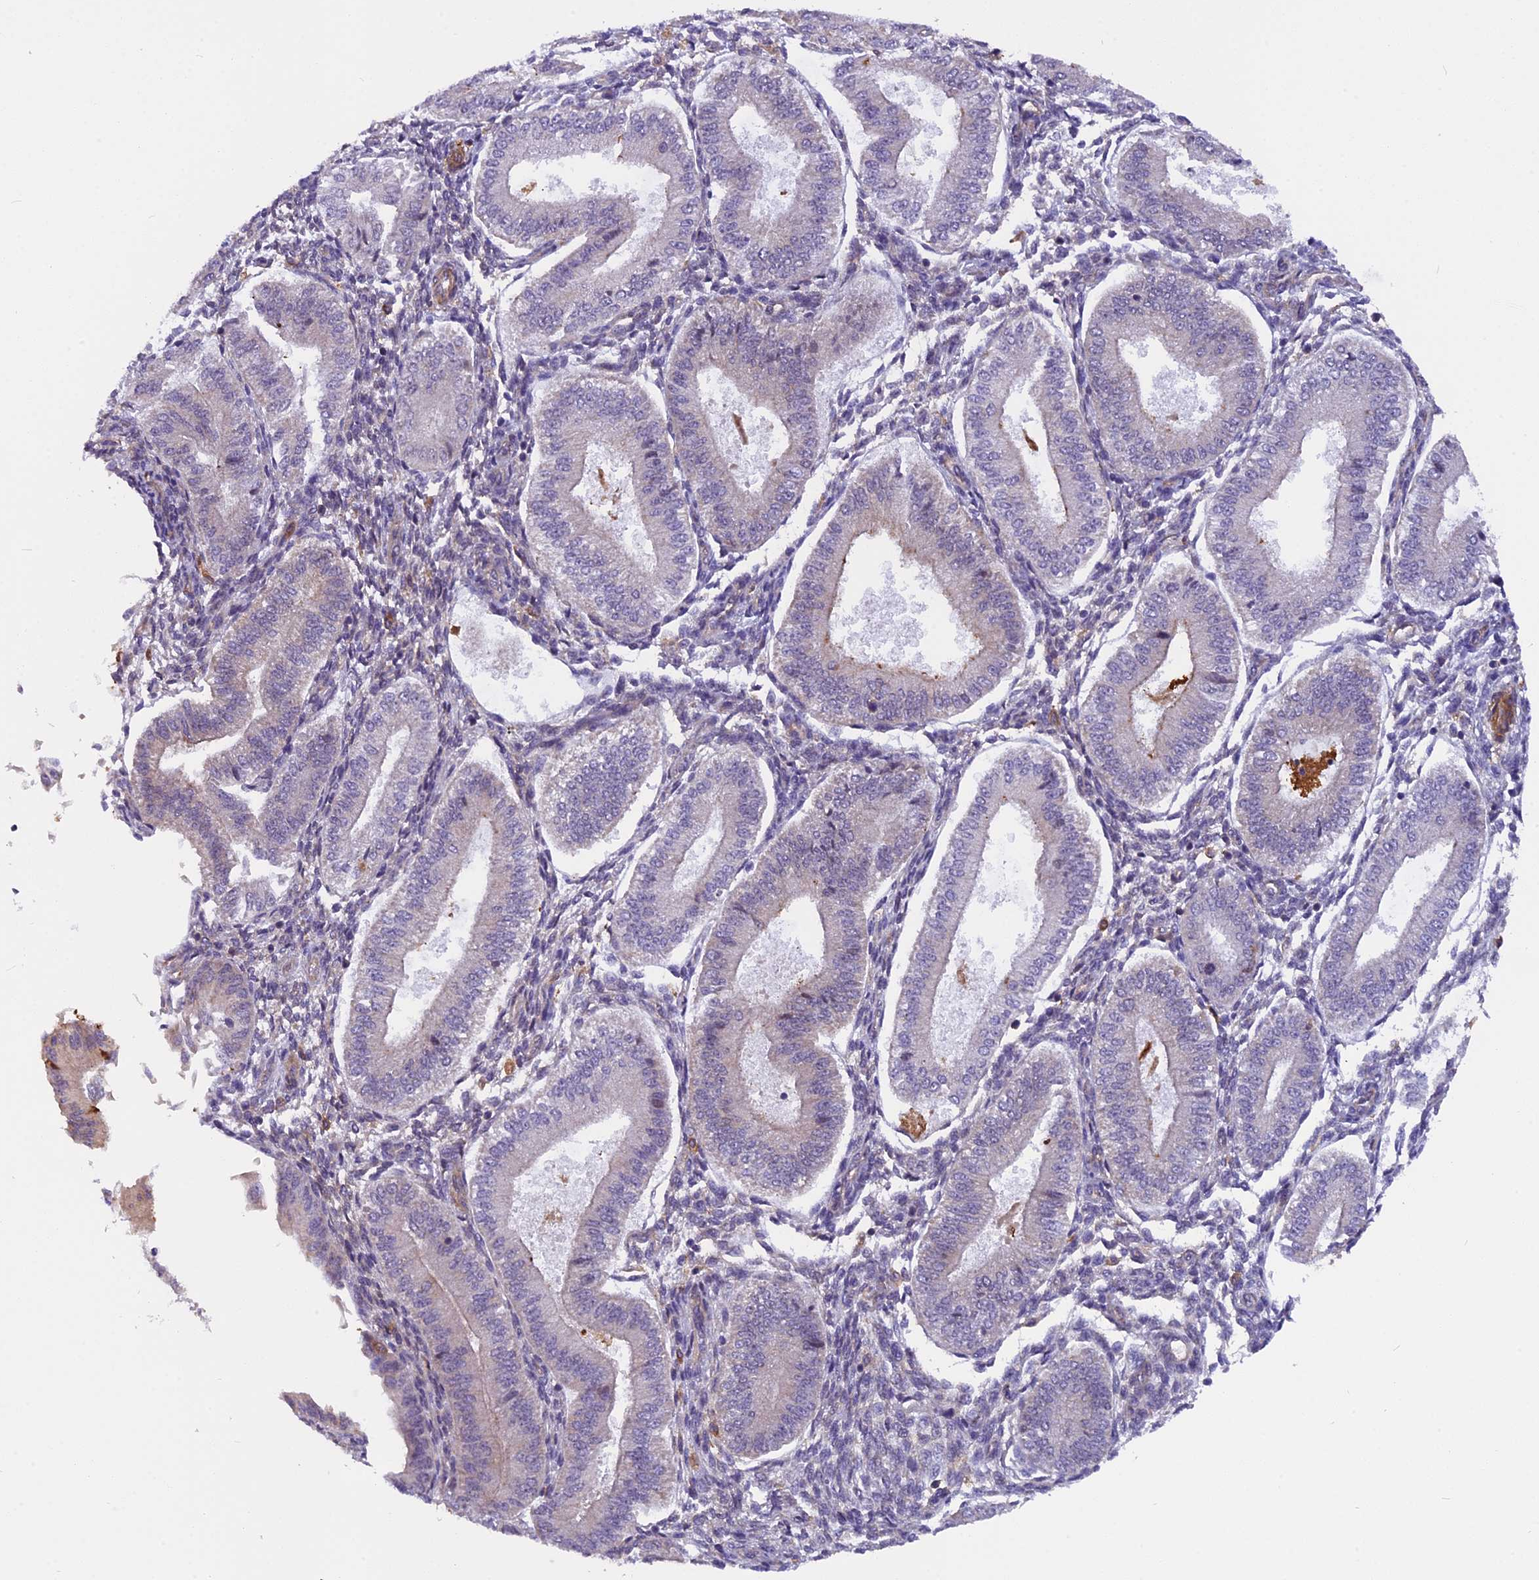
{"staining": {"intensity": "moderate", "quantity": "<25%", "location": "cytoplasmic/membranous"}, "tissue": "endometrium", "cell_type": "Cells in endometrial stroma", "image_type": "normal", "snomed": [{"axis": "morphology", "description": "Normal tissue, NOS"}, {"axis": "topography", "description": "Endometrium"}], "caption": "IHC of unremarkable endometrium reveals low levels of moderate cytoplasmic/membranous staining in about <25% of cells in endometrial stroma.", "gene": "EHBP1L1", "patient": {"sex": "female", "age": 39}}